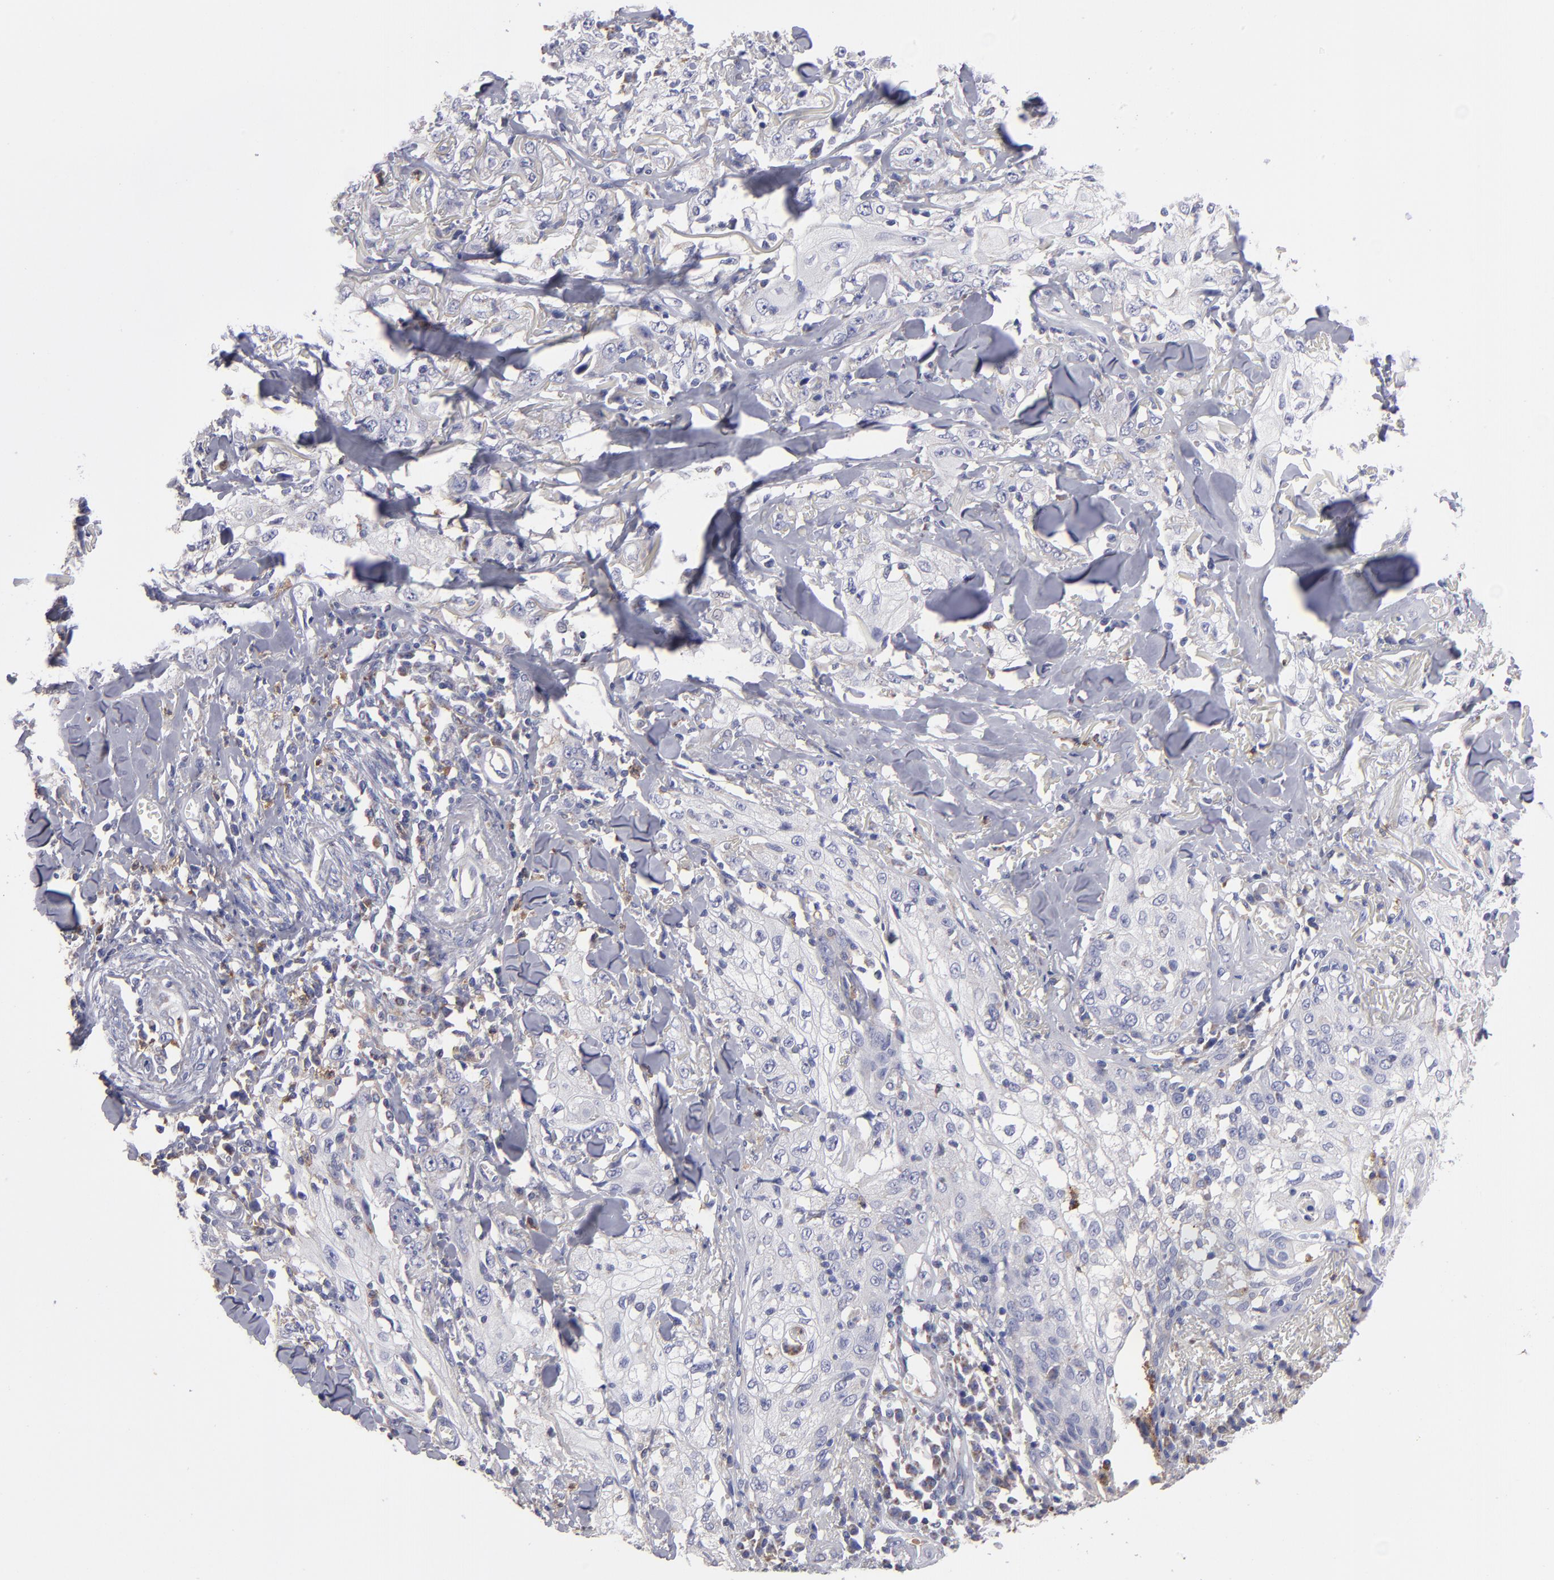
{"staining": {"intensity": "weak", "quantity": "25%-75%", "location": "cytoplasmic/membranous"}, "tissue": "skin cancer", "cell_type": "Tumor cells", "image_type": "cancer", "snomed": [{"axis": "morphology", "description": "Squamous cell carcinoma, NOS"}, {"axis": "topography", "description": "Skin"}], "caption": "This photomicrograph demonstrates immunohistochemistry (IHC) staining of human skin cancer, with low weak cytoplasmic/membranous expression in about 25%-75% of tumor cells.", "gene": "FGR", "patient": {"sex": "male", "age": 65}}